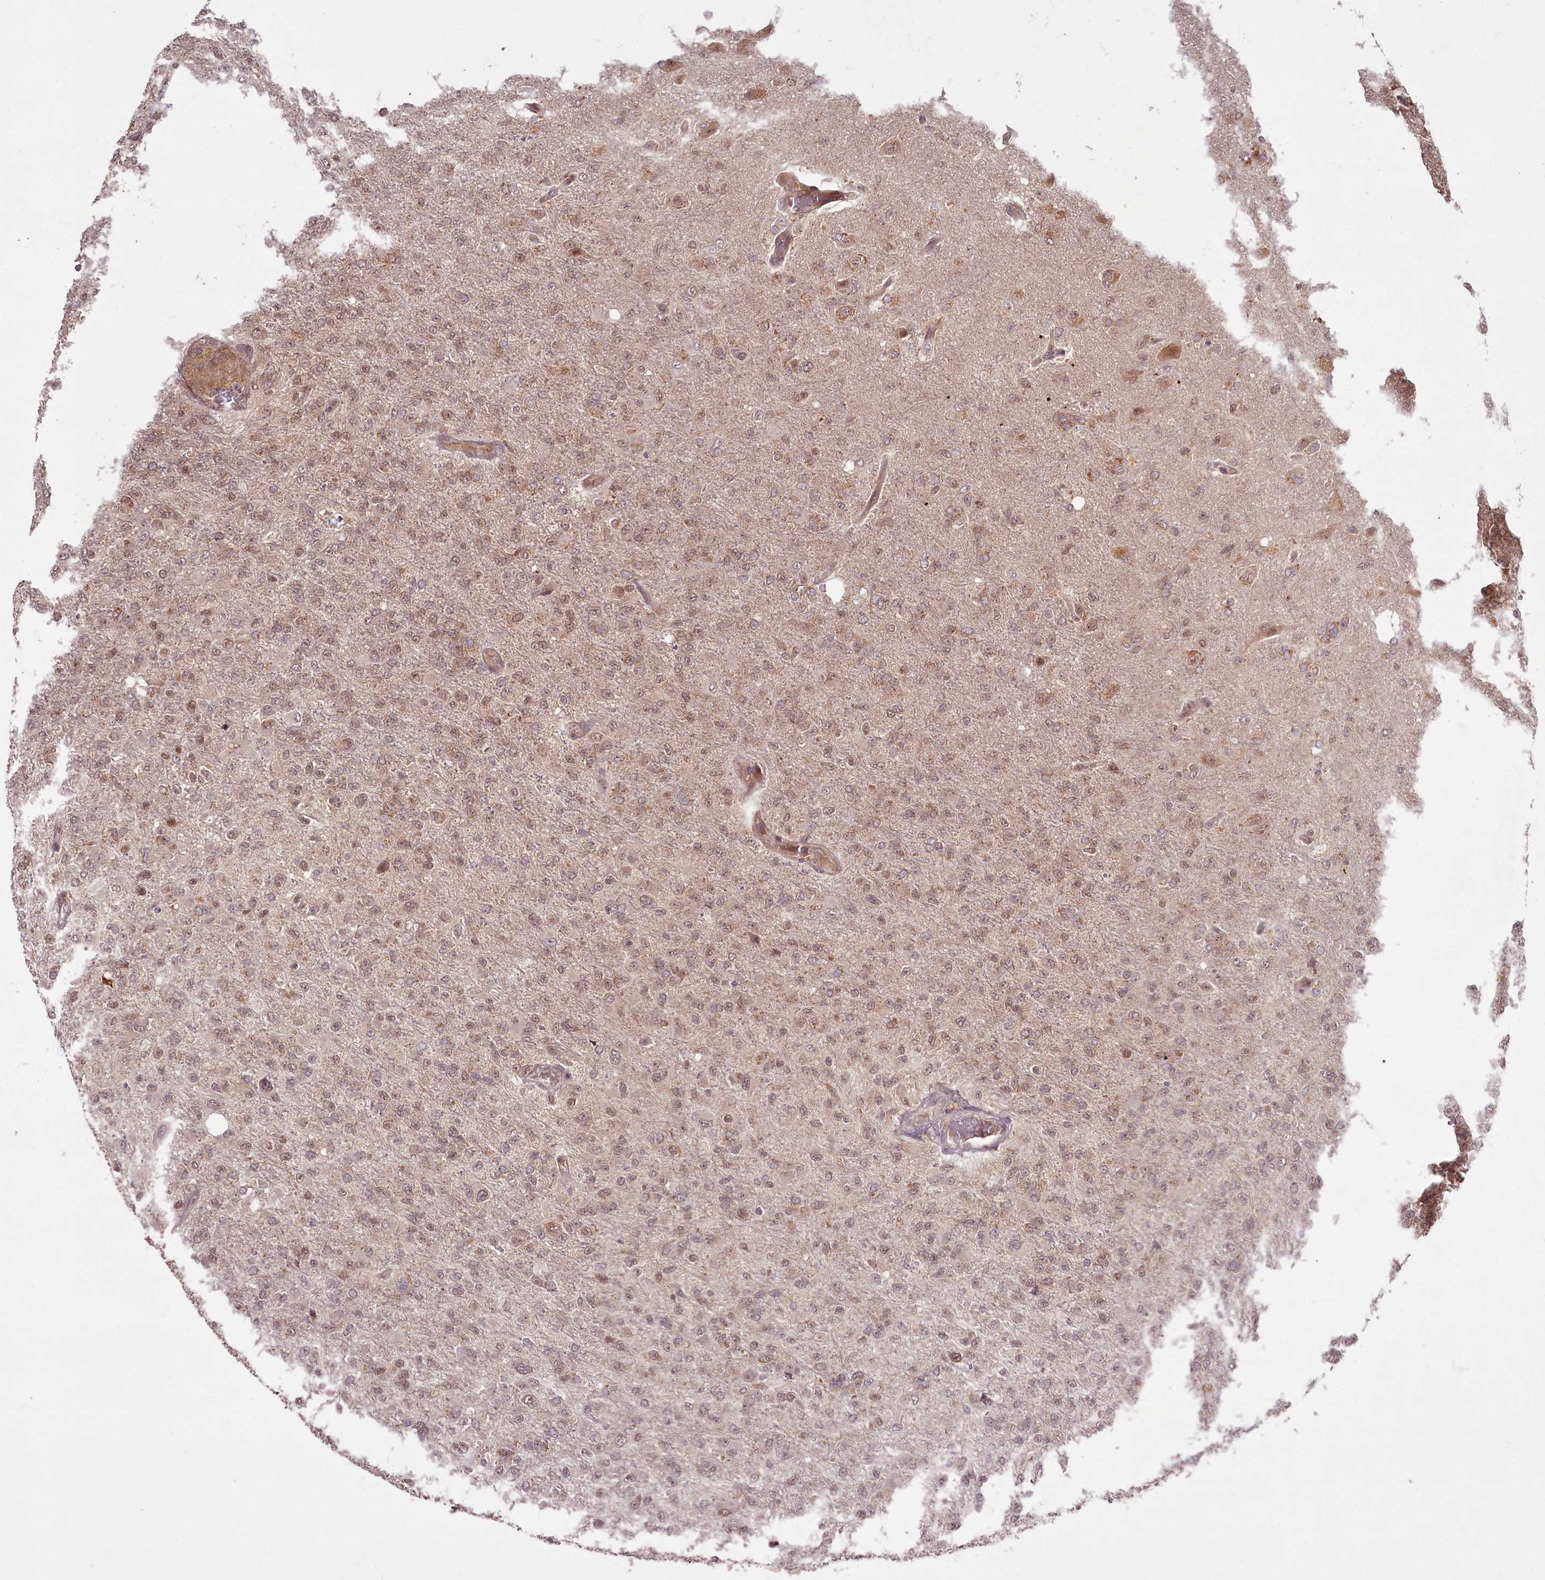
{"staining": {"intensity": "weak", "quantity": ">75%", "location": "cytoplasmic/membranous,nuclear"}, "tissue": "glioma", "cell_type": "Tumor cells", "image_type": "cancer", "snomed": [{"axis": "morphology", "description": "Glioma, malignant, High grade"}, {"axis": "topography", "description": "Brain"}], "caption": "A low amount of weak cytoplasmic/membranous and nuclear positivity is identified in approximately >75% of tumor cells in glioma tissue.", "gene": "PCBP2", "patient": {"sex": "female", "age": 74}}